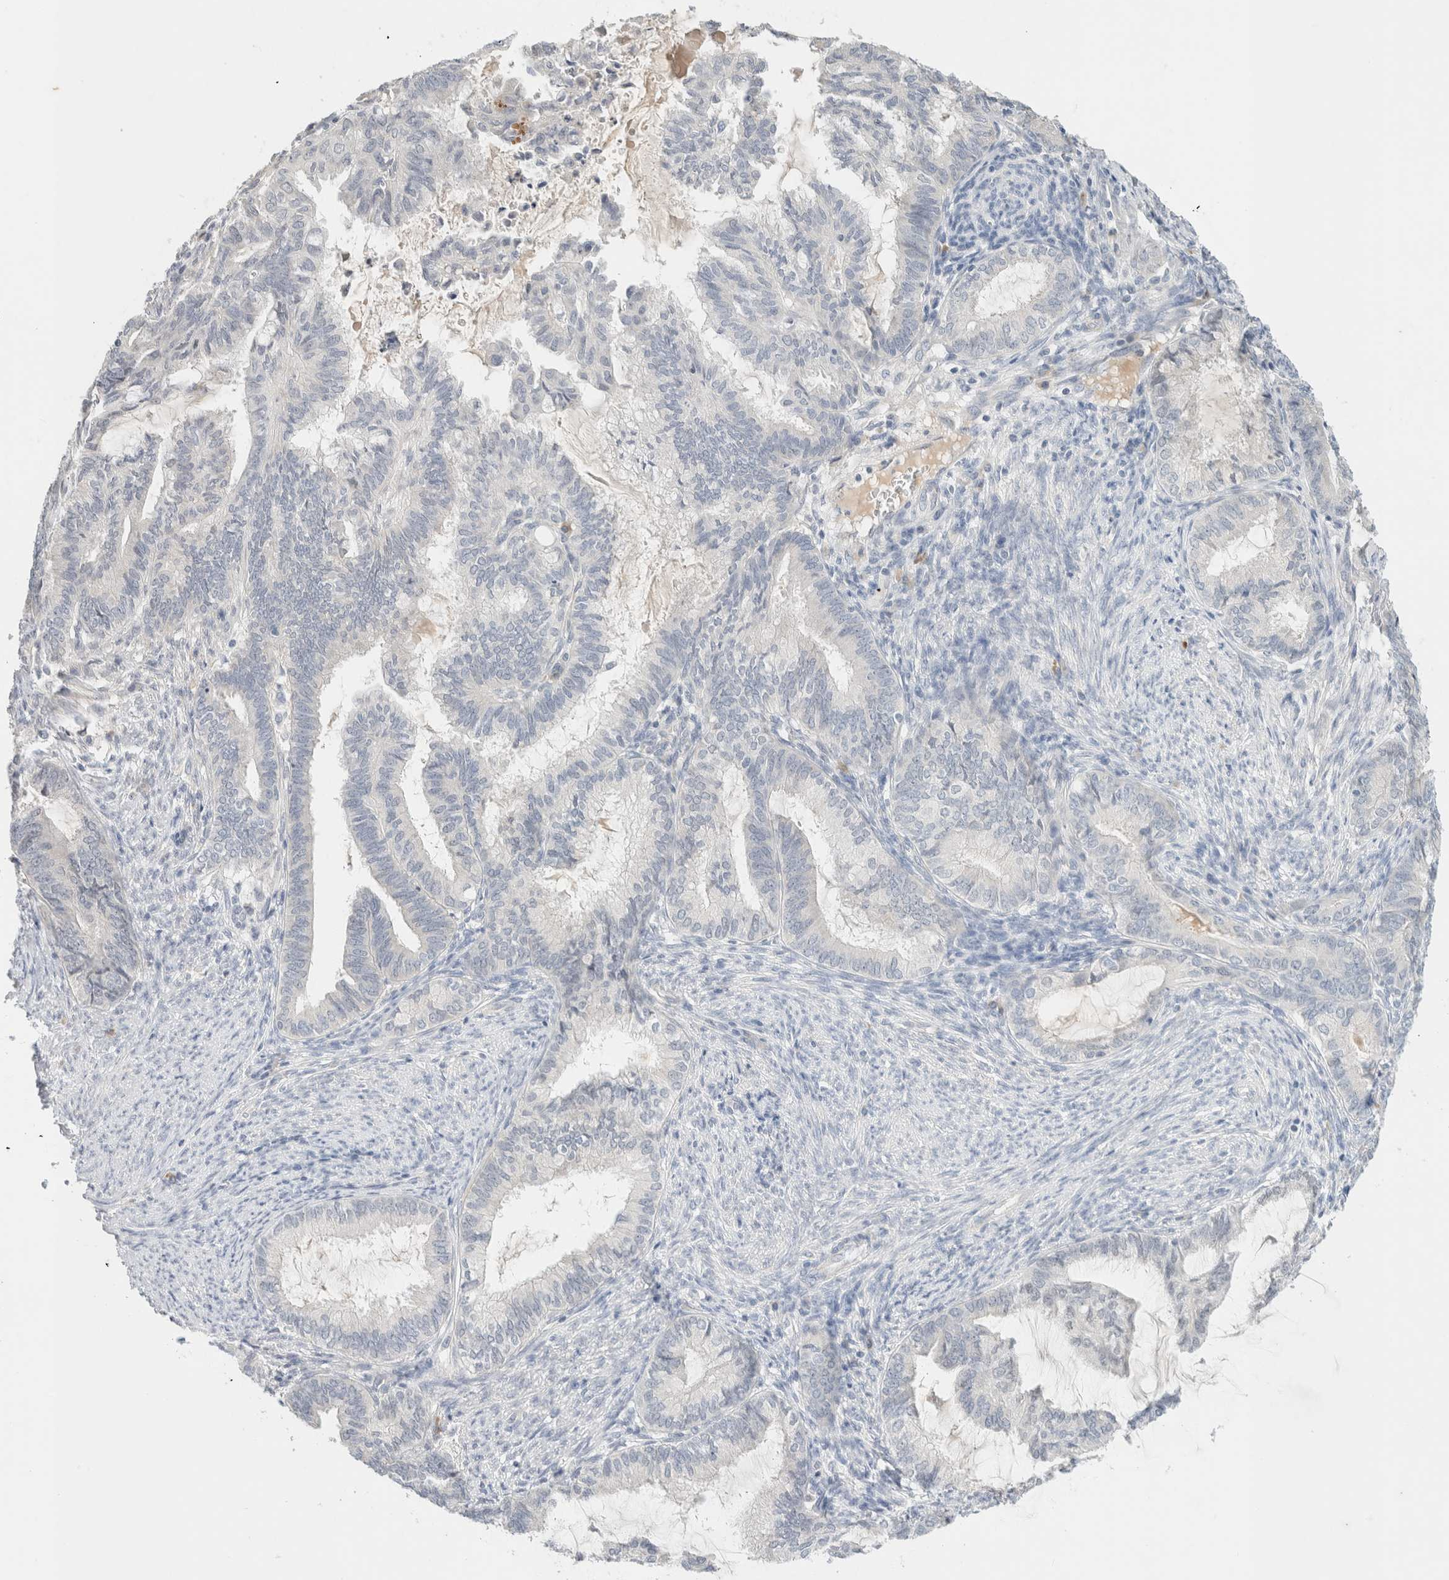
{"staining": {"intensity": "negative", "quantity": "none", "location": "none"}, "tissue": "endometrial cancer", "cell_type": "Tumor cells", "image_type": "cancer", "snomed": [{"axis": "morphology", "description": "Adenocarcinoma, NOS"}, {"axis": "topography", "description": "Endometrium"}], "caption": "Immunohistochemical staining of human endometrial cancer displays no significant positivity in tumor cells. (DAB immunohistochemistry (IHC) visualized using brightfield microscopy, high magnification).", "gene": "SPRTN", "patient": {"sex": "female", "age": 86}}